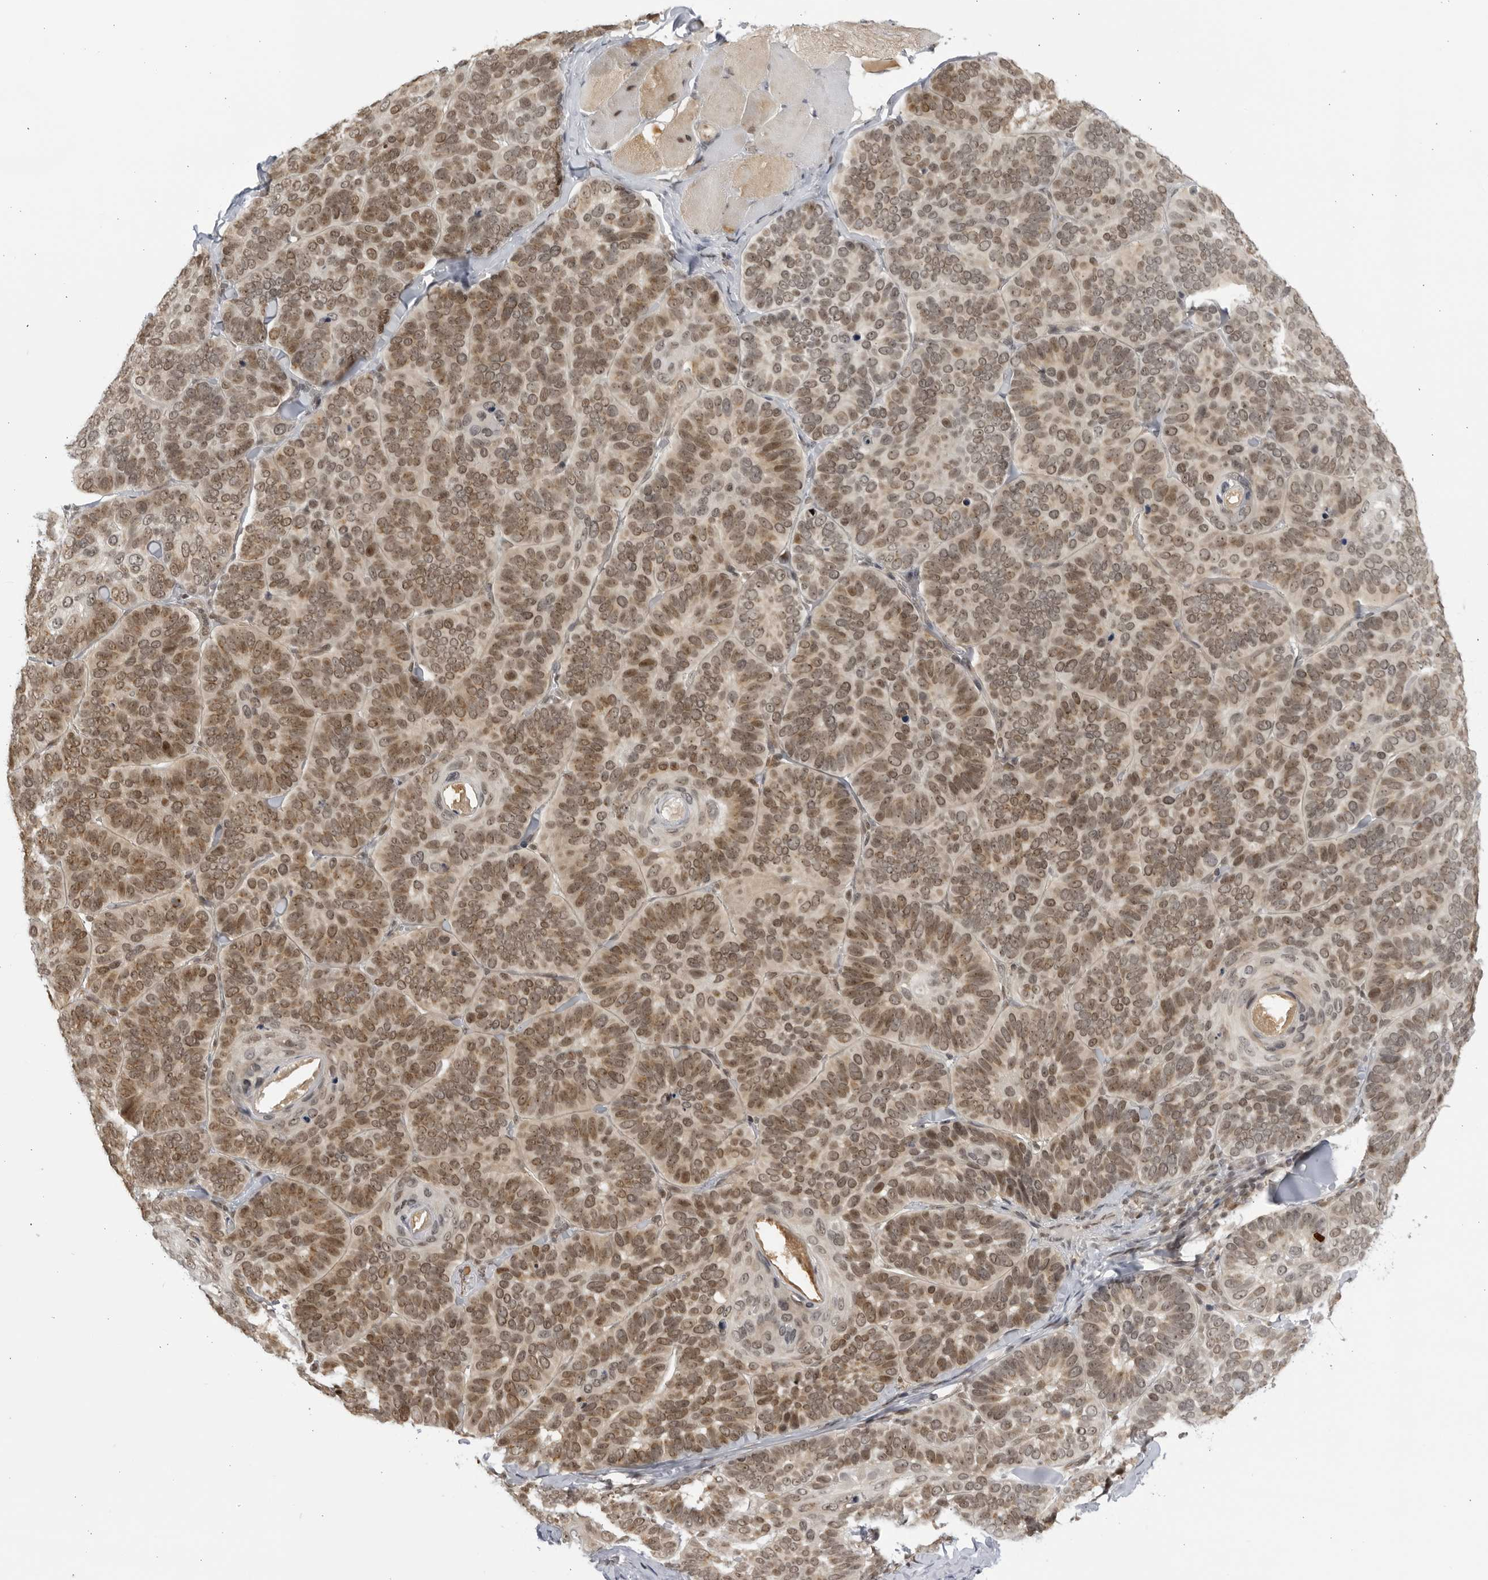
{"staining": {"intensity": "moderate", "quantity": ">75%", "location": "cytoplasmic/membranous,nuclear"}, "tissue": "skin cancer", "cell_type": "Tumor cells", "image_type": "cancer", "snomed": [{"axis": "morphology", "description": "Basal cell carcinoma"}, {"axis": "topography", "description": "Skin"}], "caption": "Protein staining of skin cancer tissue displays moderate cytoplasmic/membranous and nuclear staining in approximately >75% of tumor cells.", "gene": "RASGEF1C", "patient": {"sex": "male", "age": 62}}